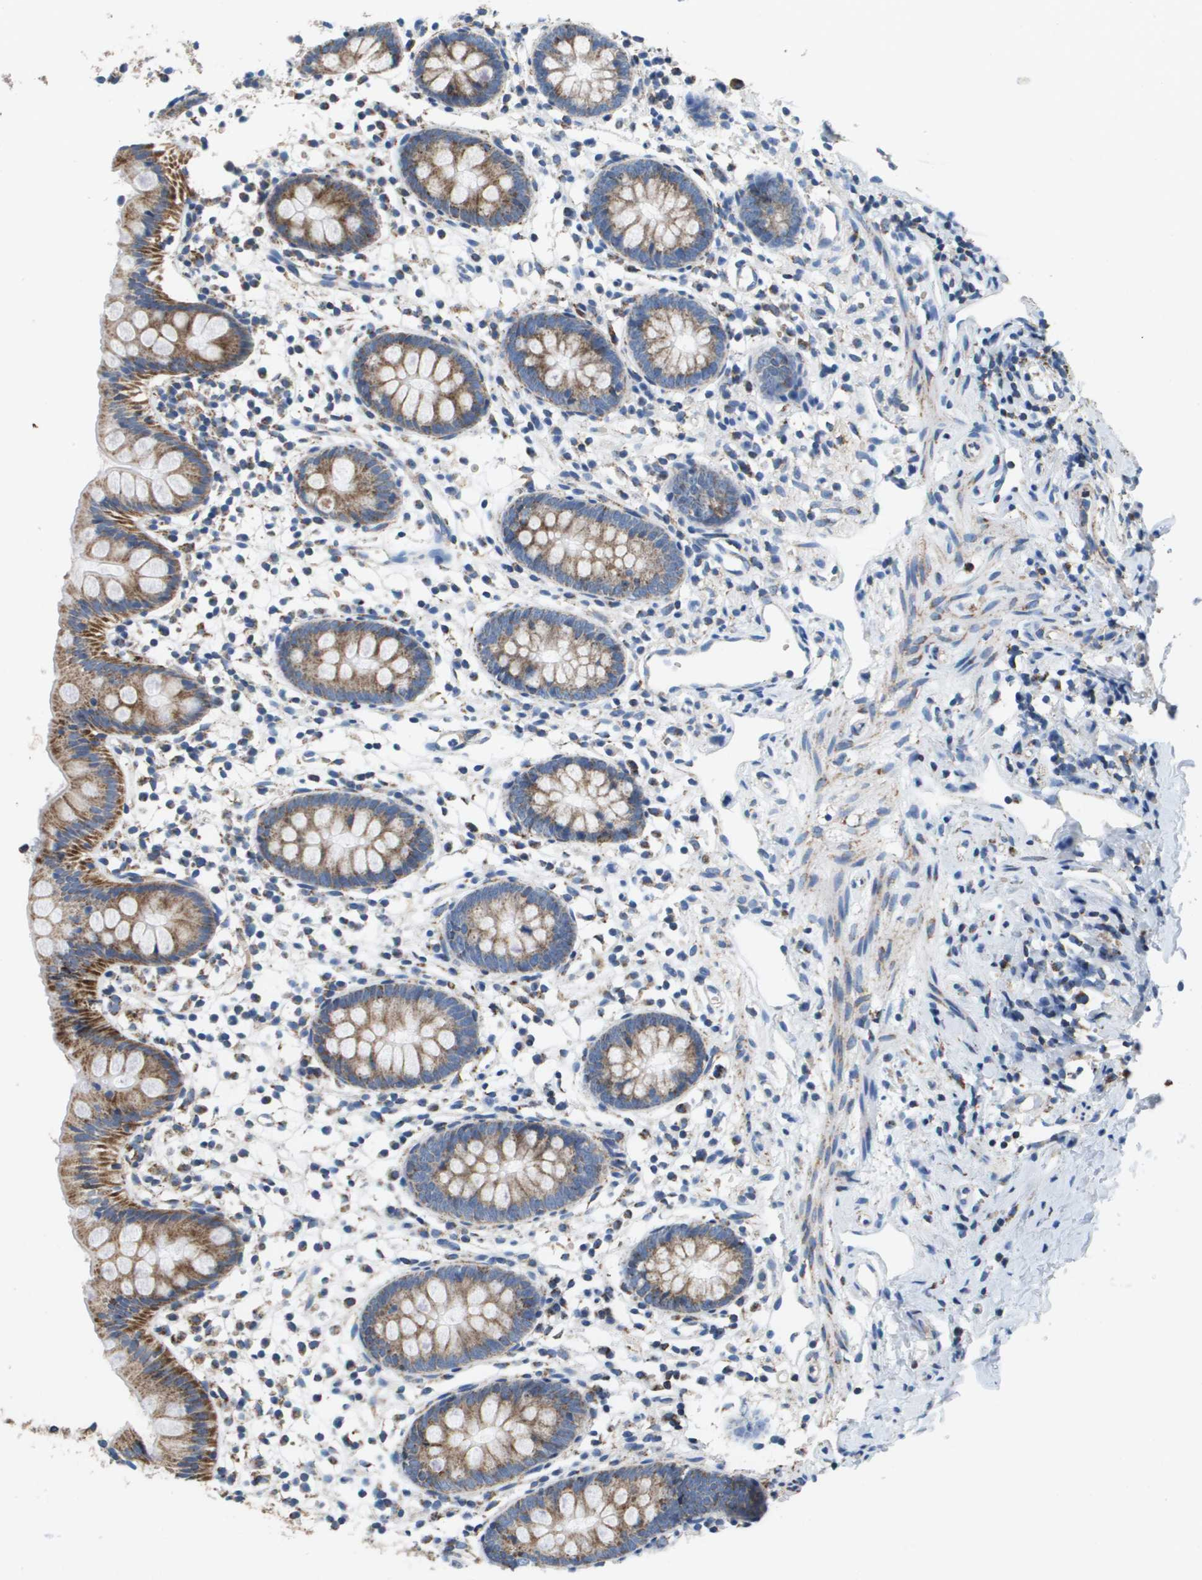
{"staining": {"intensity": "strong", "quantity": ">75%", "location": "cytoplasmic/membranous"}, "tissue": "appendix", "cell_type": "Glandular cells", "image_type": "normal", "snomed": [{"axis": "morphology", "description": "Normal tissue, NOS"}, {"axis": "topography", "description": "Appendix"}], "caption": "A high amount of strong cytoplasmic/membranous positivity is seen in approximately >75% of glandular cells in normal appendix. (brown staining indicates protein expression, while blue staining denotes nuclei).", "gene": "ATP5F1B", "patient": {"sex": "female", "age": 20}}